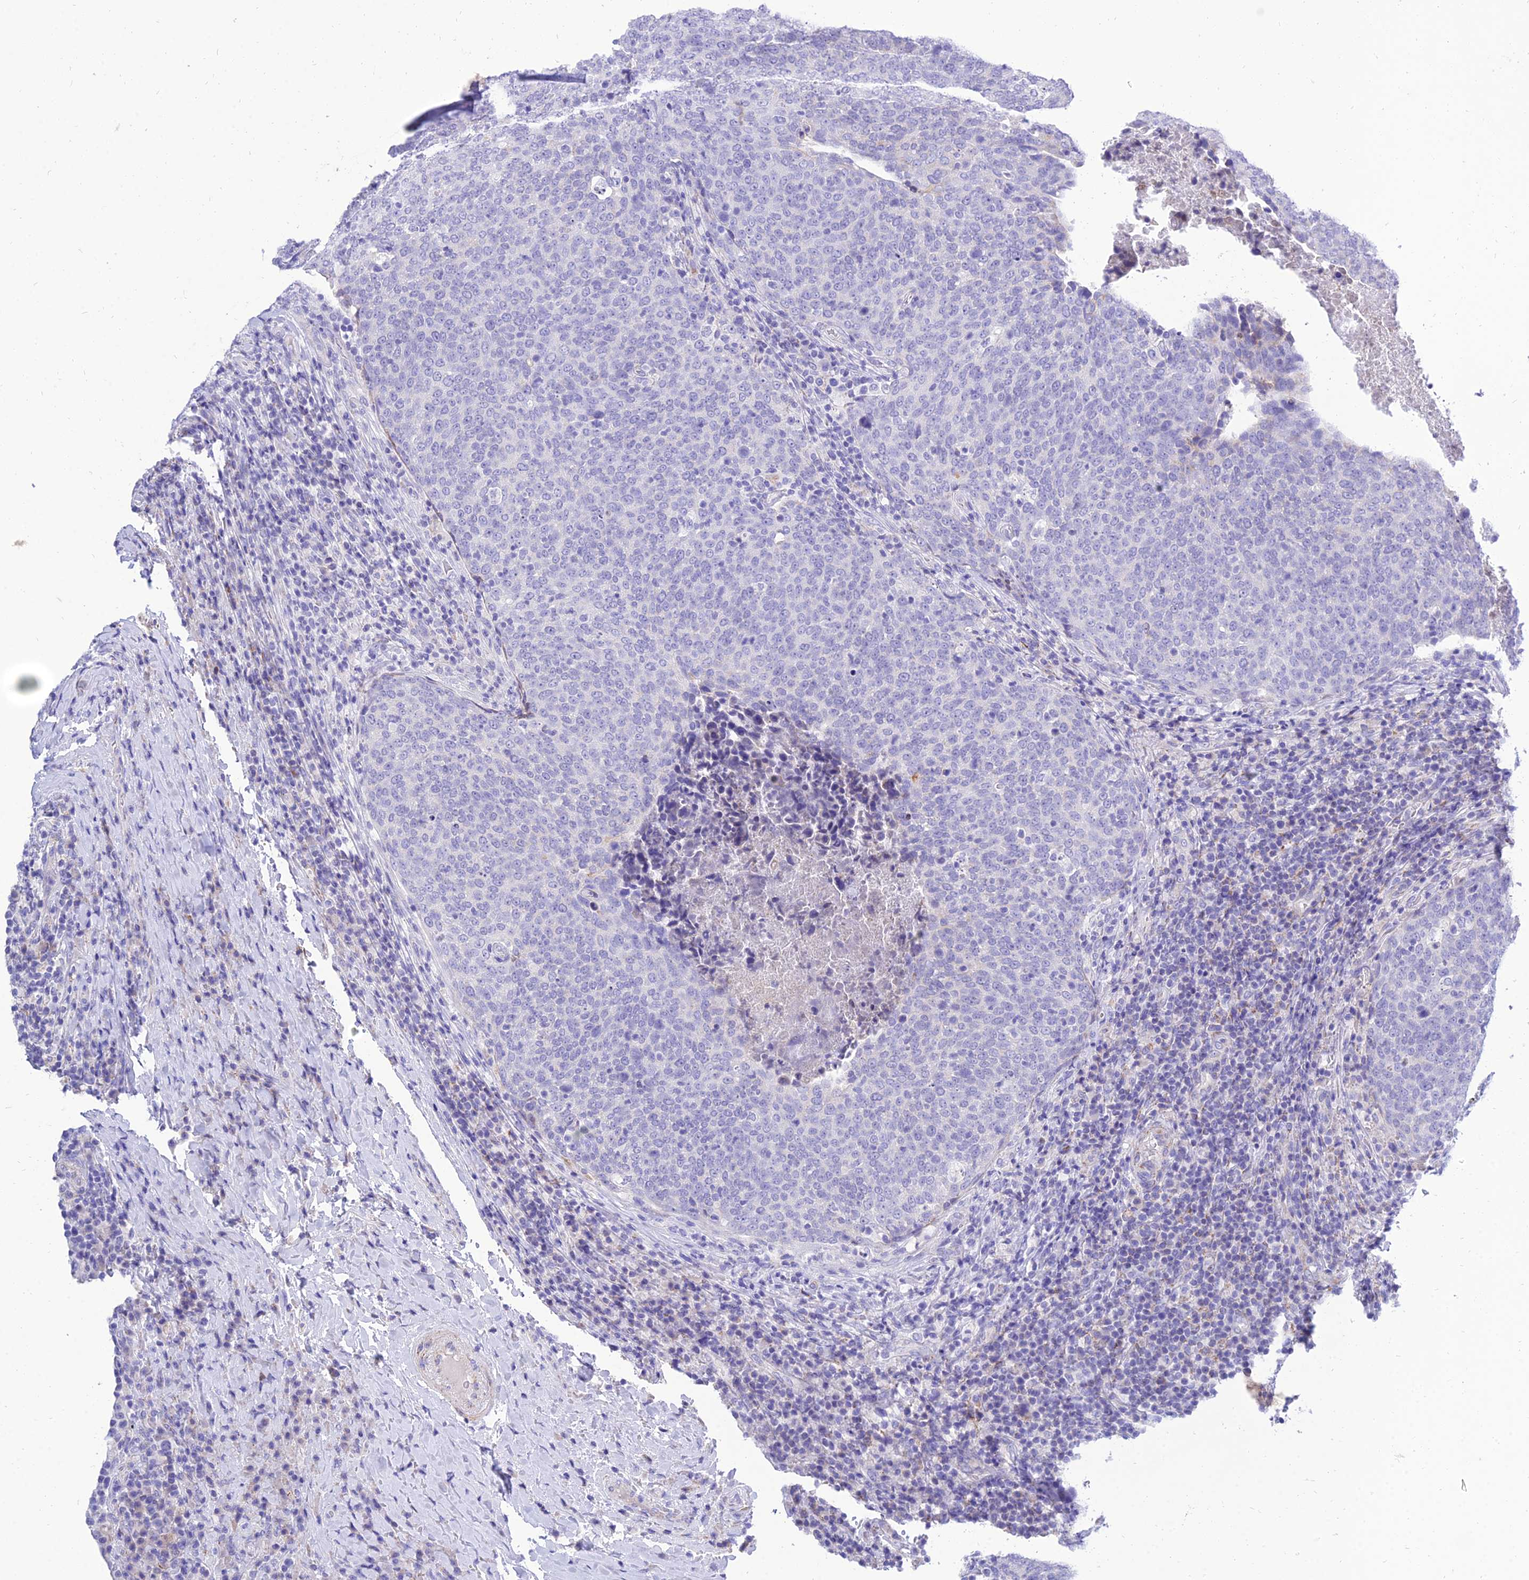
{"staining": {"intensity": "negative", "quantity": "none", "location": "none"}, "tissue": "head and neck cancer", "cell_type": "Tumor cells", "image_type": "cancer", "snomed": [{"axis": "morphology", "description": "Squamous cell carcinoma, NOS"}, {"axis": "morphology", "description": "Squamous cell carcinoma, metastatic, NOS"}, {"axis": "topography", "description": "Lymph node"}, {"axis": "topography", "description": "Head-Neck"}], "caption": "Tumor cells are negative for brown protein staining in head and neck cancer.", "gene": "PKN3", "patient": {"sex": "male", "age": 62}}